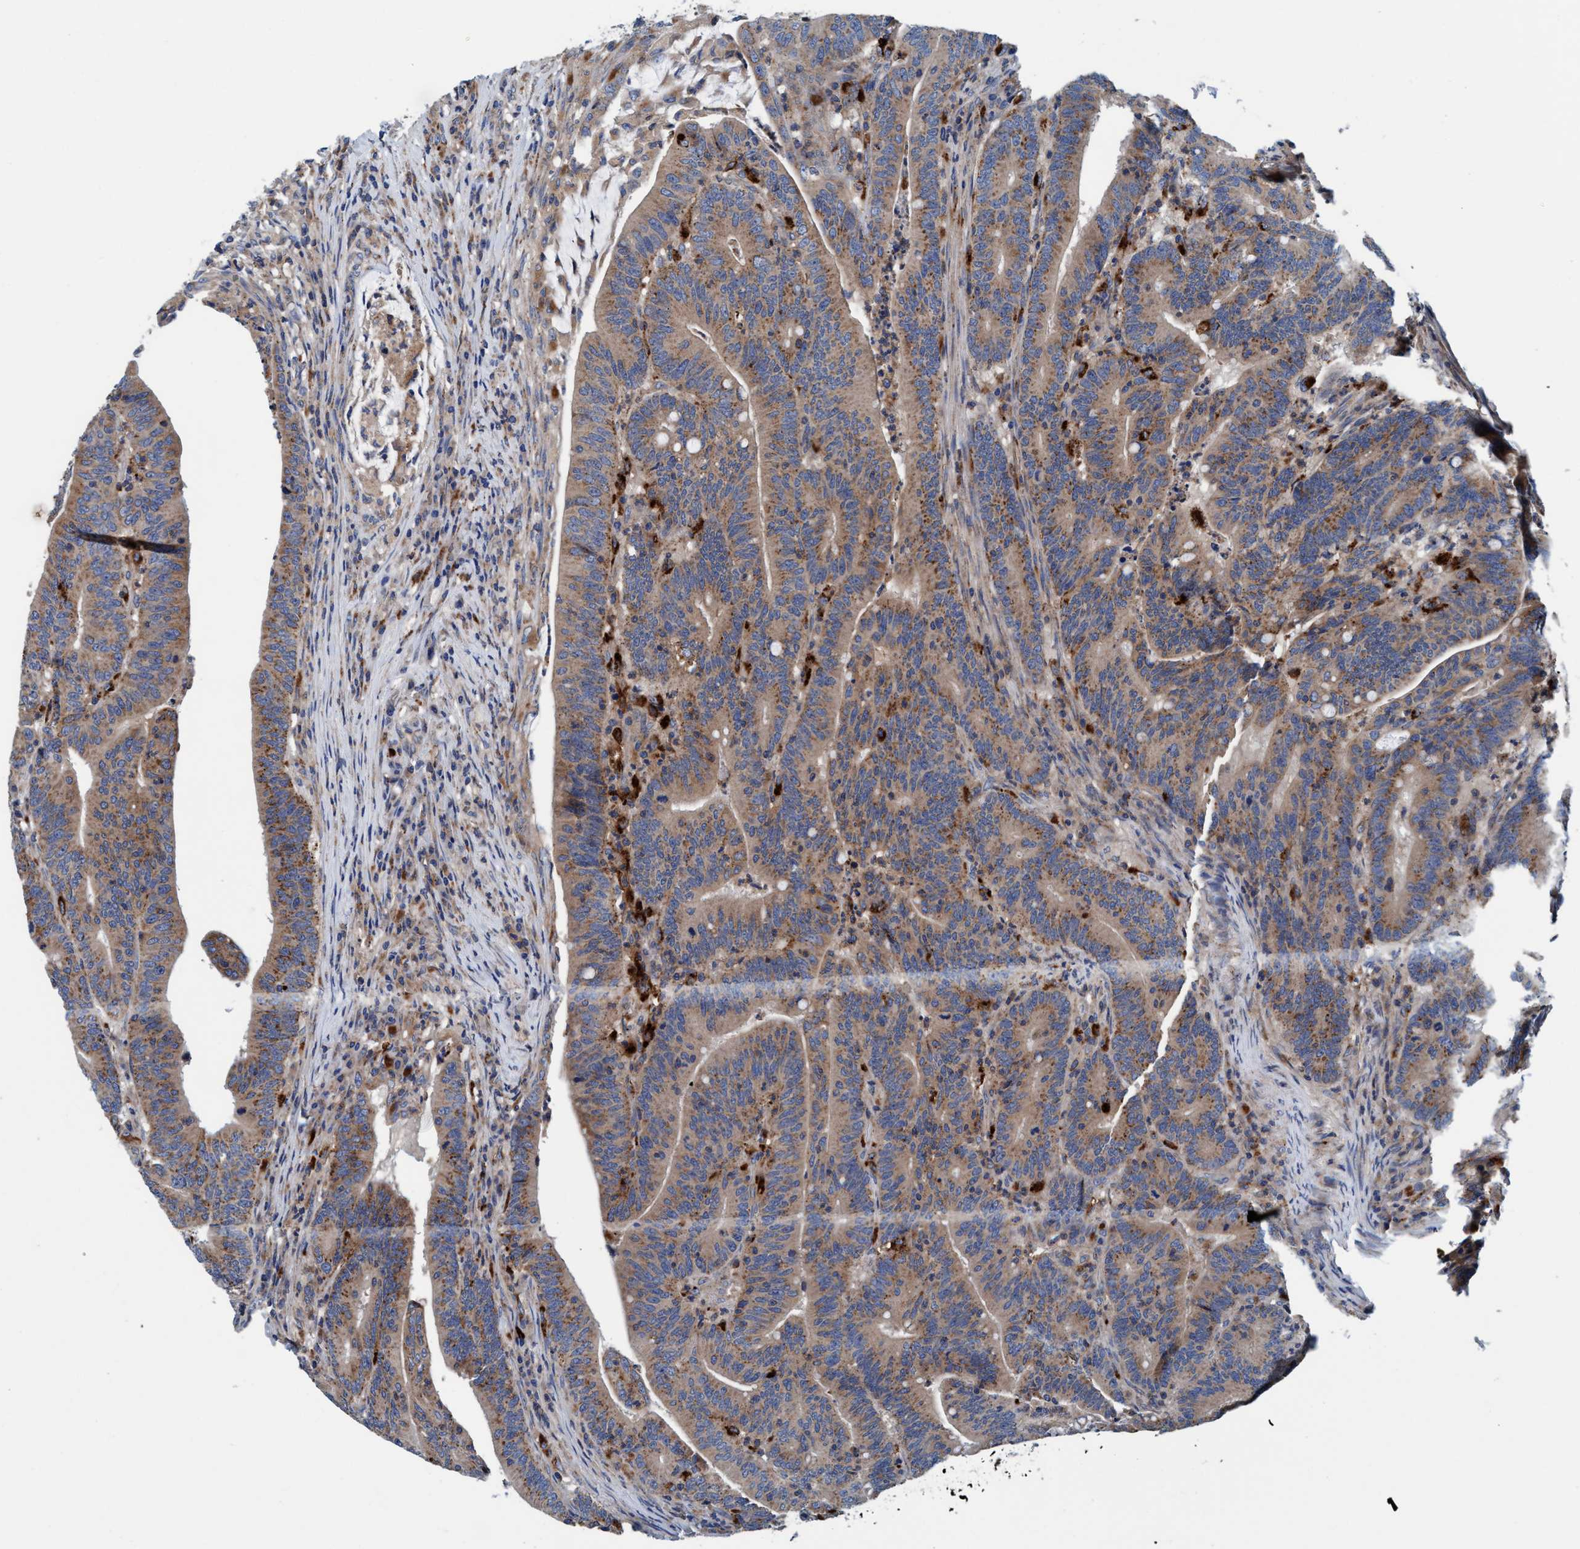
{"staining": {"intensity": "moderate", "quantity": ">75%", "location": "cytoplasmic/membranous"}, "tissue": "colorectal cancer", "cell_type": "Tumor cells", "image_type": "cancer", "snomed": [{"axis": "morphology", "description": "Adenocarcinoma, NOS"}, {"axis": "topography", "description": "Colon"}], "caption": "Protein staining shows moderate cytoplasmic/membranous expression in about >75% of tumor cells in colorectal cancer (adenocarcinoma).", "gene": "ENDOG", "patient": {"sex": "female", "age": 66}}